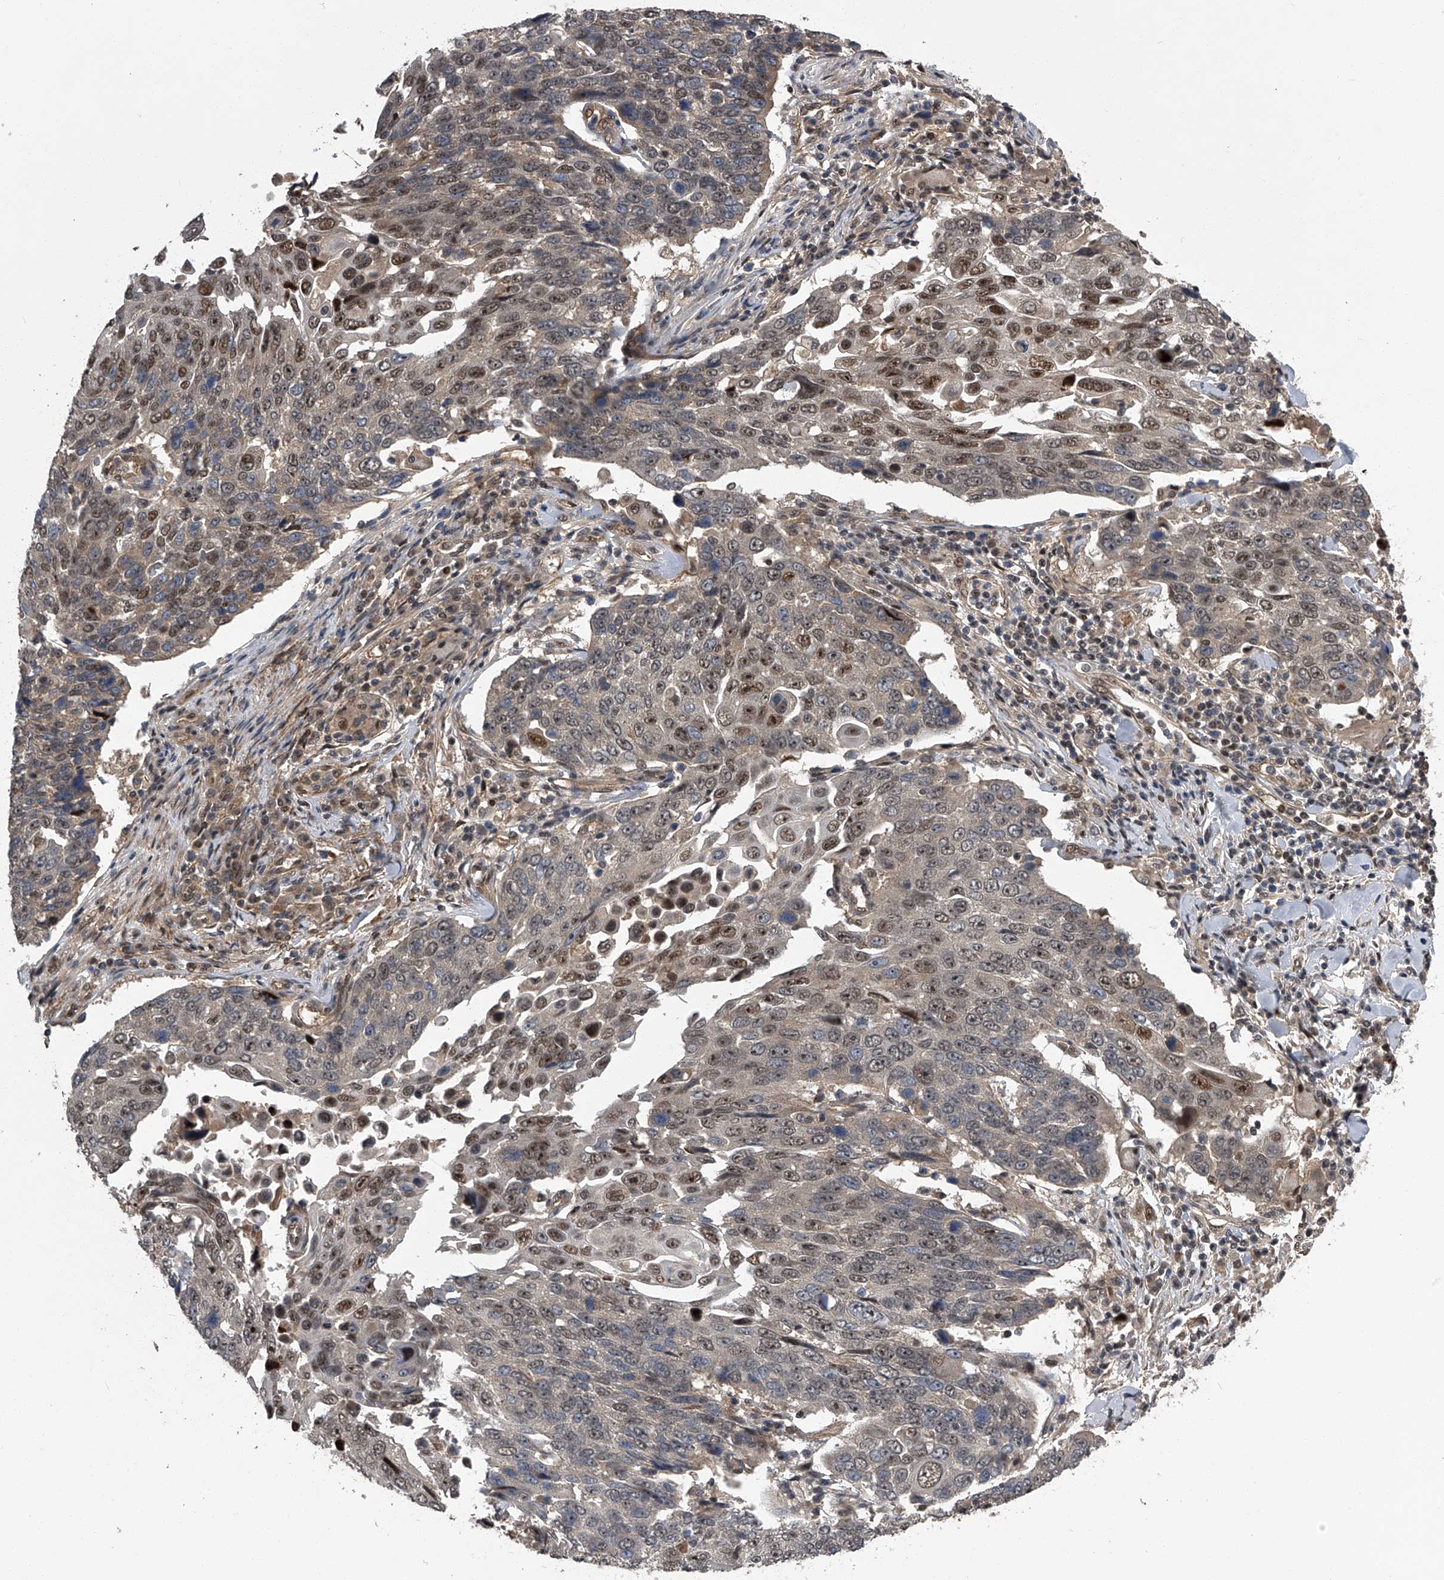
{"staining": {"intensity": "moderate", "quantity": "25%-75%", "location": "cytoplasmic/membranous,nuclear"}, "tissue": "lung cancer", "cell_type": "Tumor cells", "image_type": "cancer", "snomed": [{"axis": "morphology", "description": "Squamous cell carcinoma, NOS"}, {"axis": "topography", "description": "Lung"}], "caption": "Immunohistochemistry micrograph of human lung squamous cell carcinoma stained for a protein (brown), which shows medium levels of moderate cytoplasmic/membranous and nuclear expression in about 25%-75% of tumor cells.", "gene": "SLC12A8", "patient": {"sex": "male", "age": 66}}